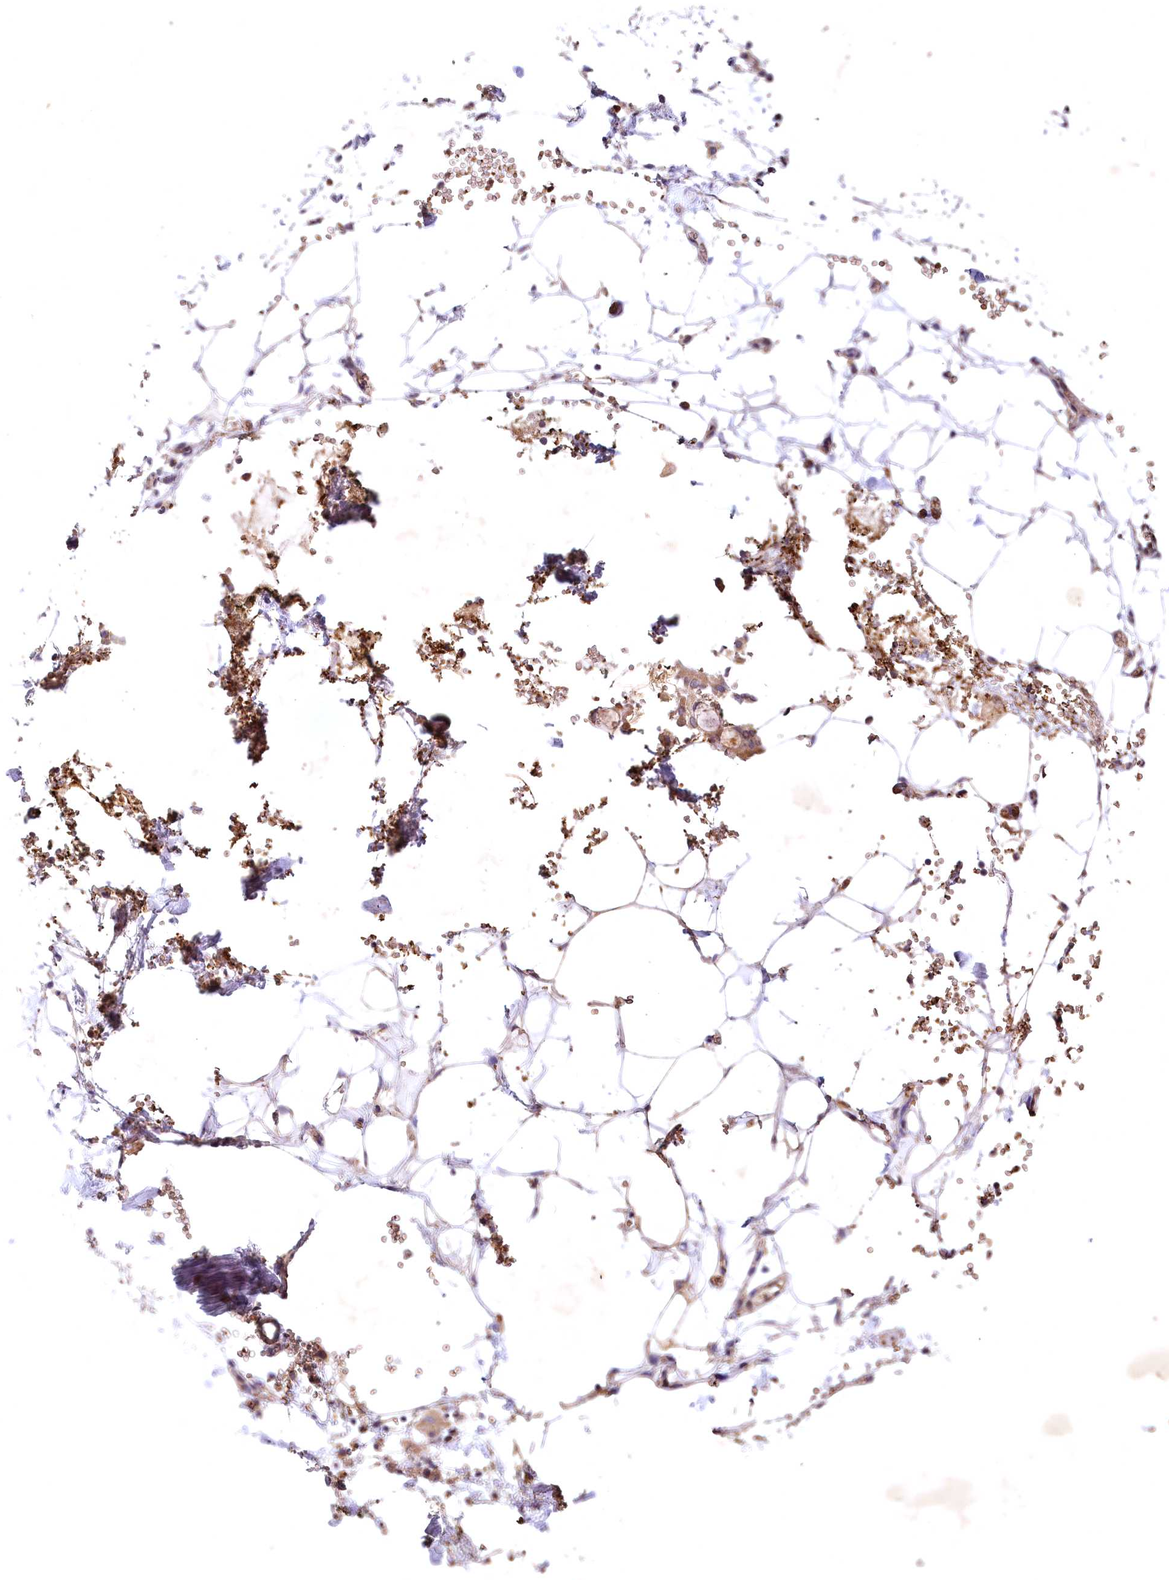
{"staining": {"intensity": "negative", "quantity": "none", "location": "none"}, "tissue": "adipose tissue", "cell_type": "Adipocytes", "image_type": "normal", "snomed": [{"axis": "morphology", "description": "Normal tissue, NOS"}, {"axis": "morphology", "description": "Adenocarcinoma, NOS"}, {"axis": "topography", "description": "Pancreas"}, {"axis": "topography", "description": "Peripheral nerve tissue"}], "caption": "Image shows no significant protein expression in adipocytes of unremarkable adipose tissue.", "gene": "SPTA1", "patient": {"sex": "male", "age": 59}}